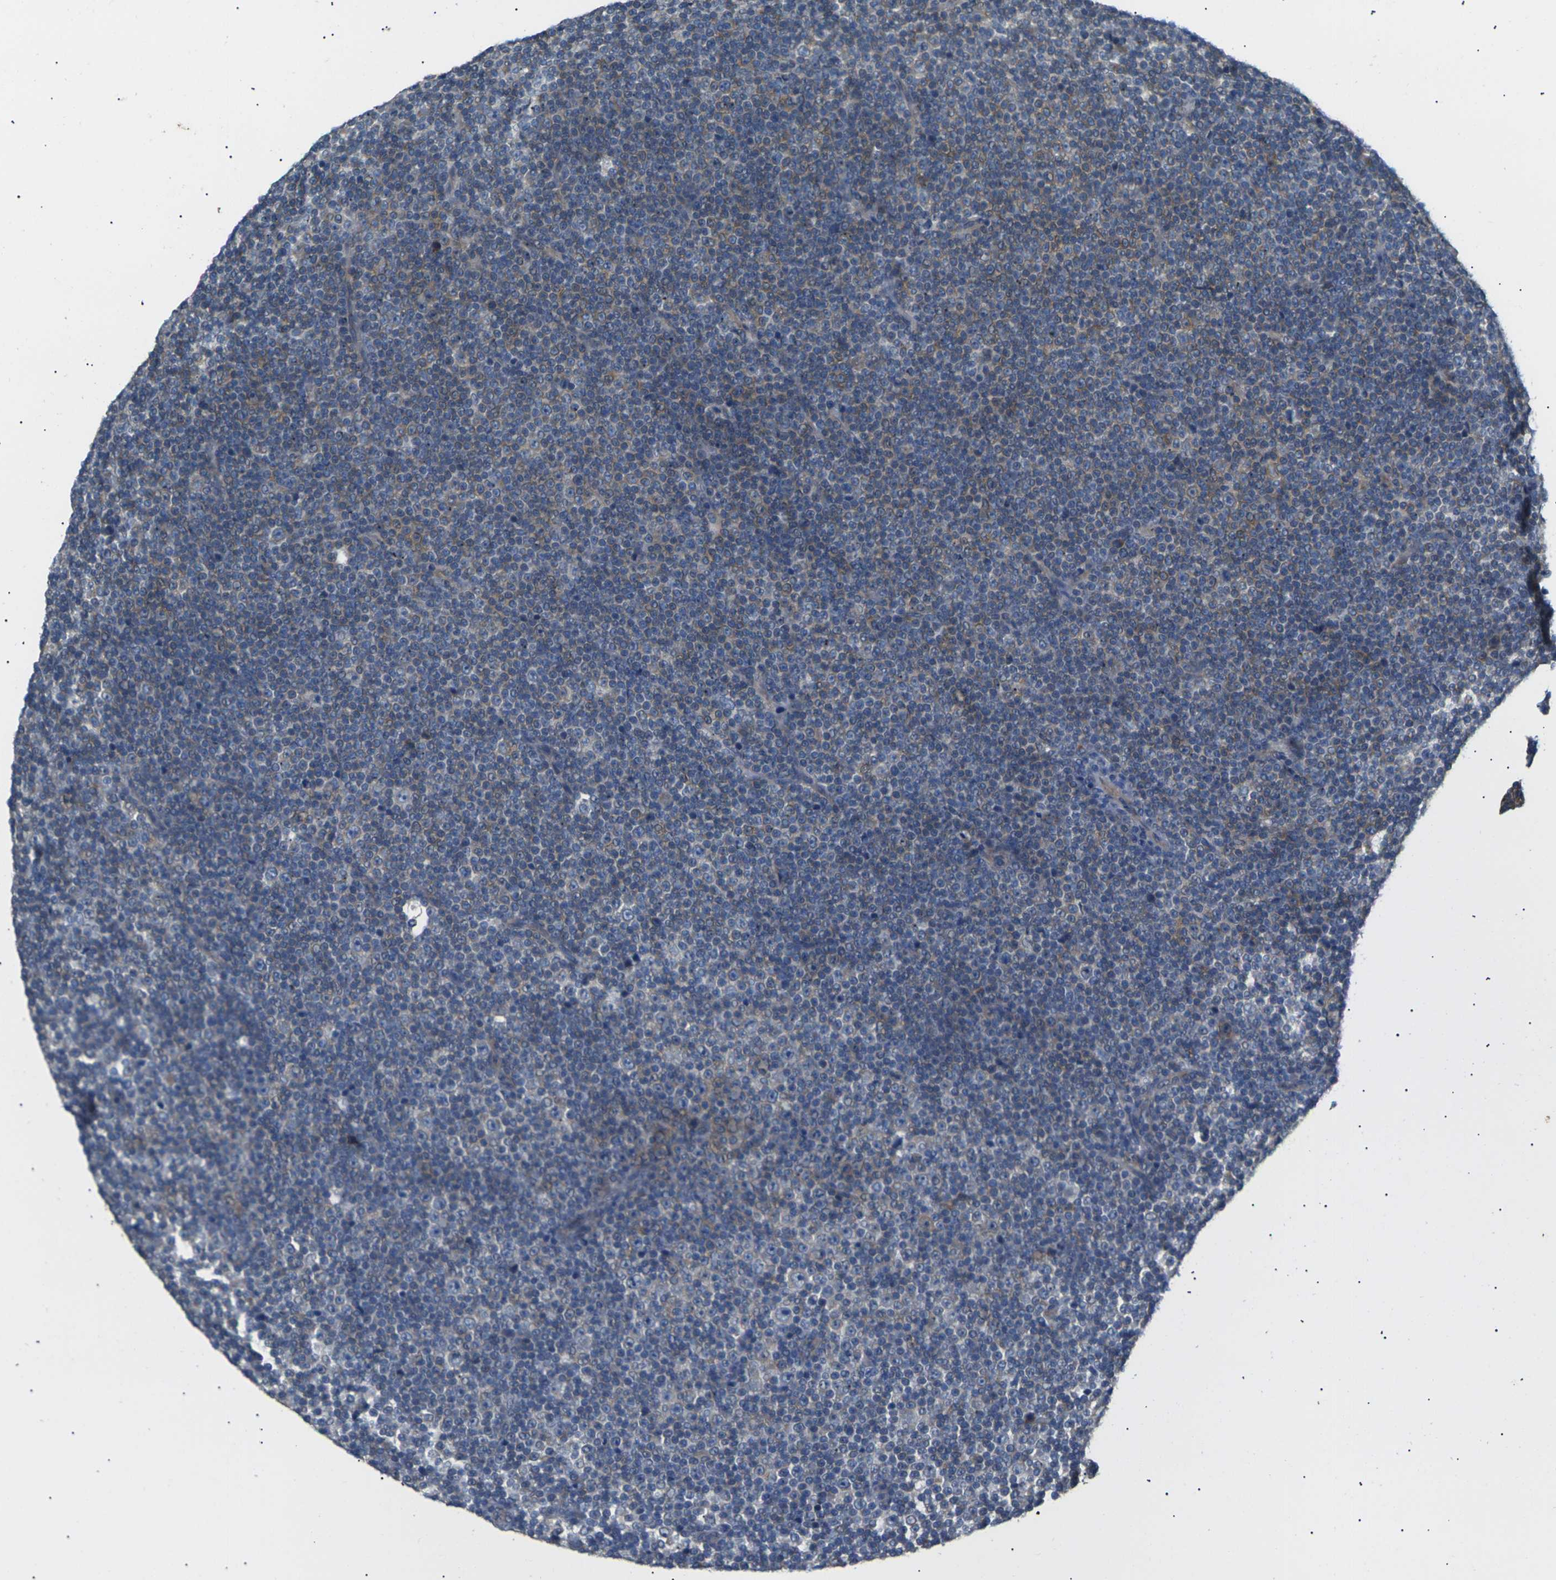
{"staining": {"intensity": "weak", "quantity": ">75%", "location": "cytoplasmic/membranous"}, "tissue": "lymphoma", "cell_type": "Tumor cells", "image_type": "cancer", "snomed": [{"axis": "morphology", "description": "Malignant lymphoma, non-Hodgkin's type, Low grade"}, {"axis": "topography", "description": "Lymph node"}], "caption": "A high-resolution histopathology image shows immunohistochemistry (IHC) staining of malignant lymphoma, non-Hodgkin's type (low-grade), which shows weak cytoplasmic/membranous expression in approximately >75% of tumor cells. (DAB IHC with brightfield microscopy, high magnification).", "gene": "KLHDC8B", "patient": {"sex": "female", "age": 67}}